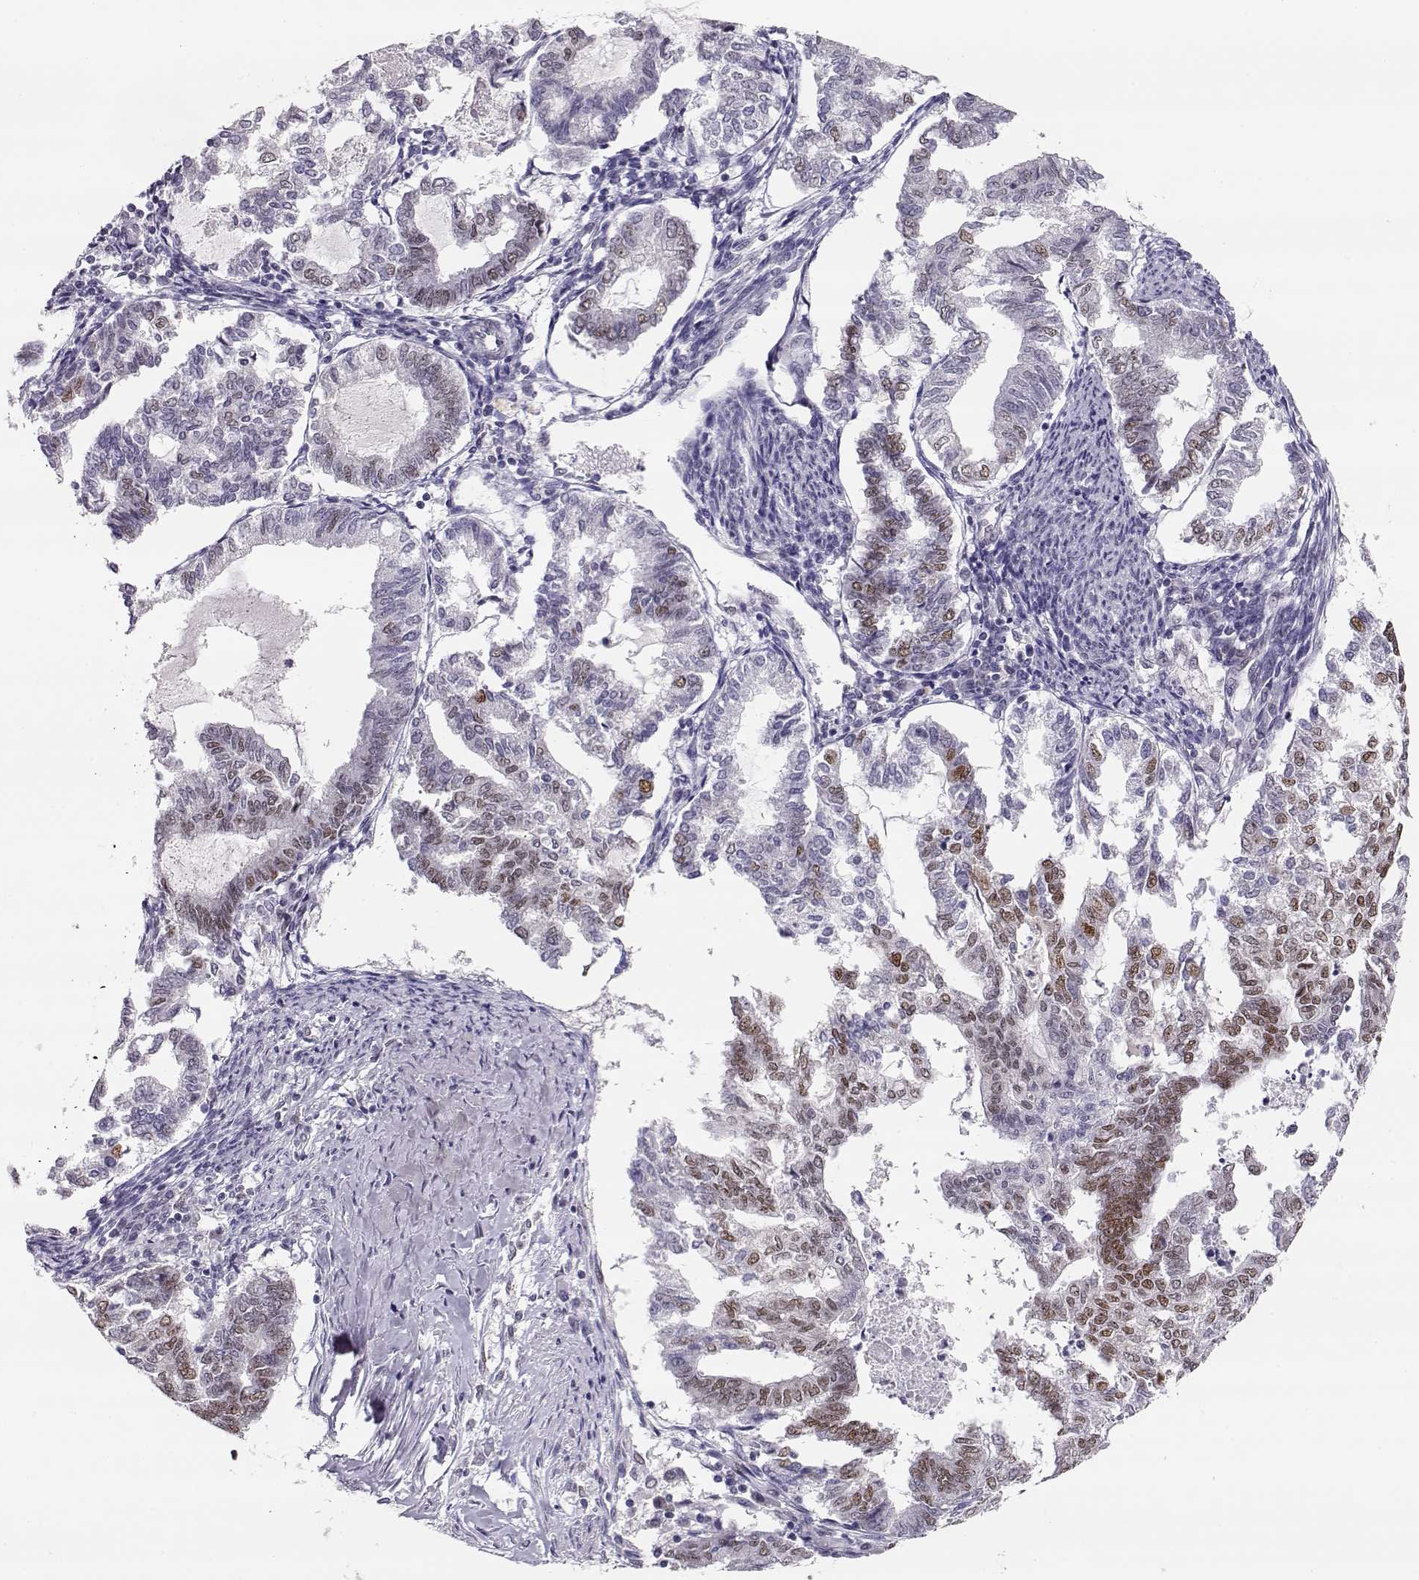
{"staining": {"intensity": "moderate", "quantity": "25%-75%", "location": "nuclear"}, "tissue": "endometrial cancer", "cell_type": "Tumor cells", "image_type": "cancer", "snomed": [{"axis": "morphology", "description": "Adenocarcinoma, NOS"}, {"axis": "topography", "description": "Endometrium"}], "caption": "IHC micrograph of neoplastic tissue: endometrial cancer stained using immunohistochemistry (IHC) shows medium levels of moderate protein expression localized specifically in the nuclear of tumor cells, appearing as a nuclear brown color.", "gene": "POLI", "patient": {"sex": "female", "age": 79}}